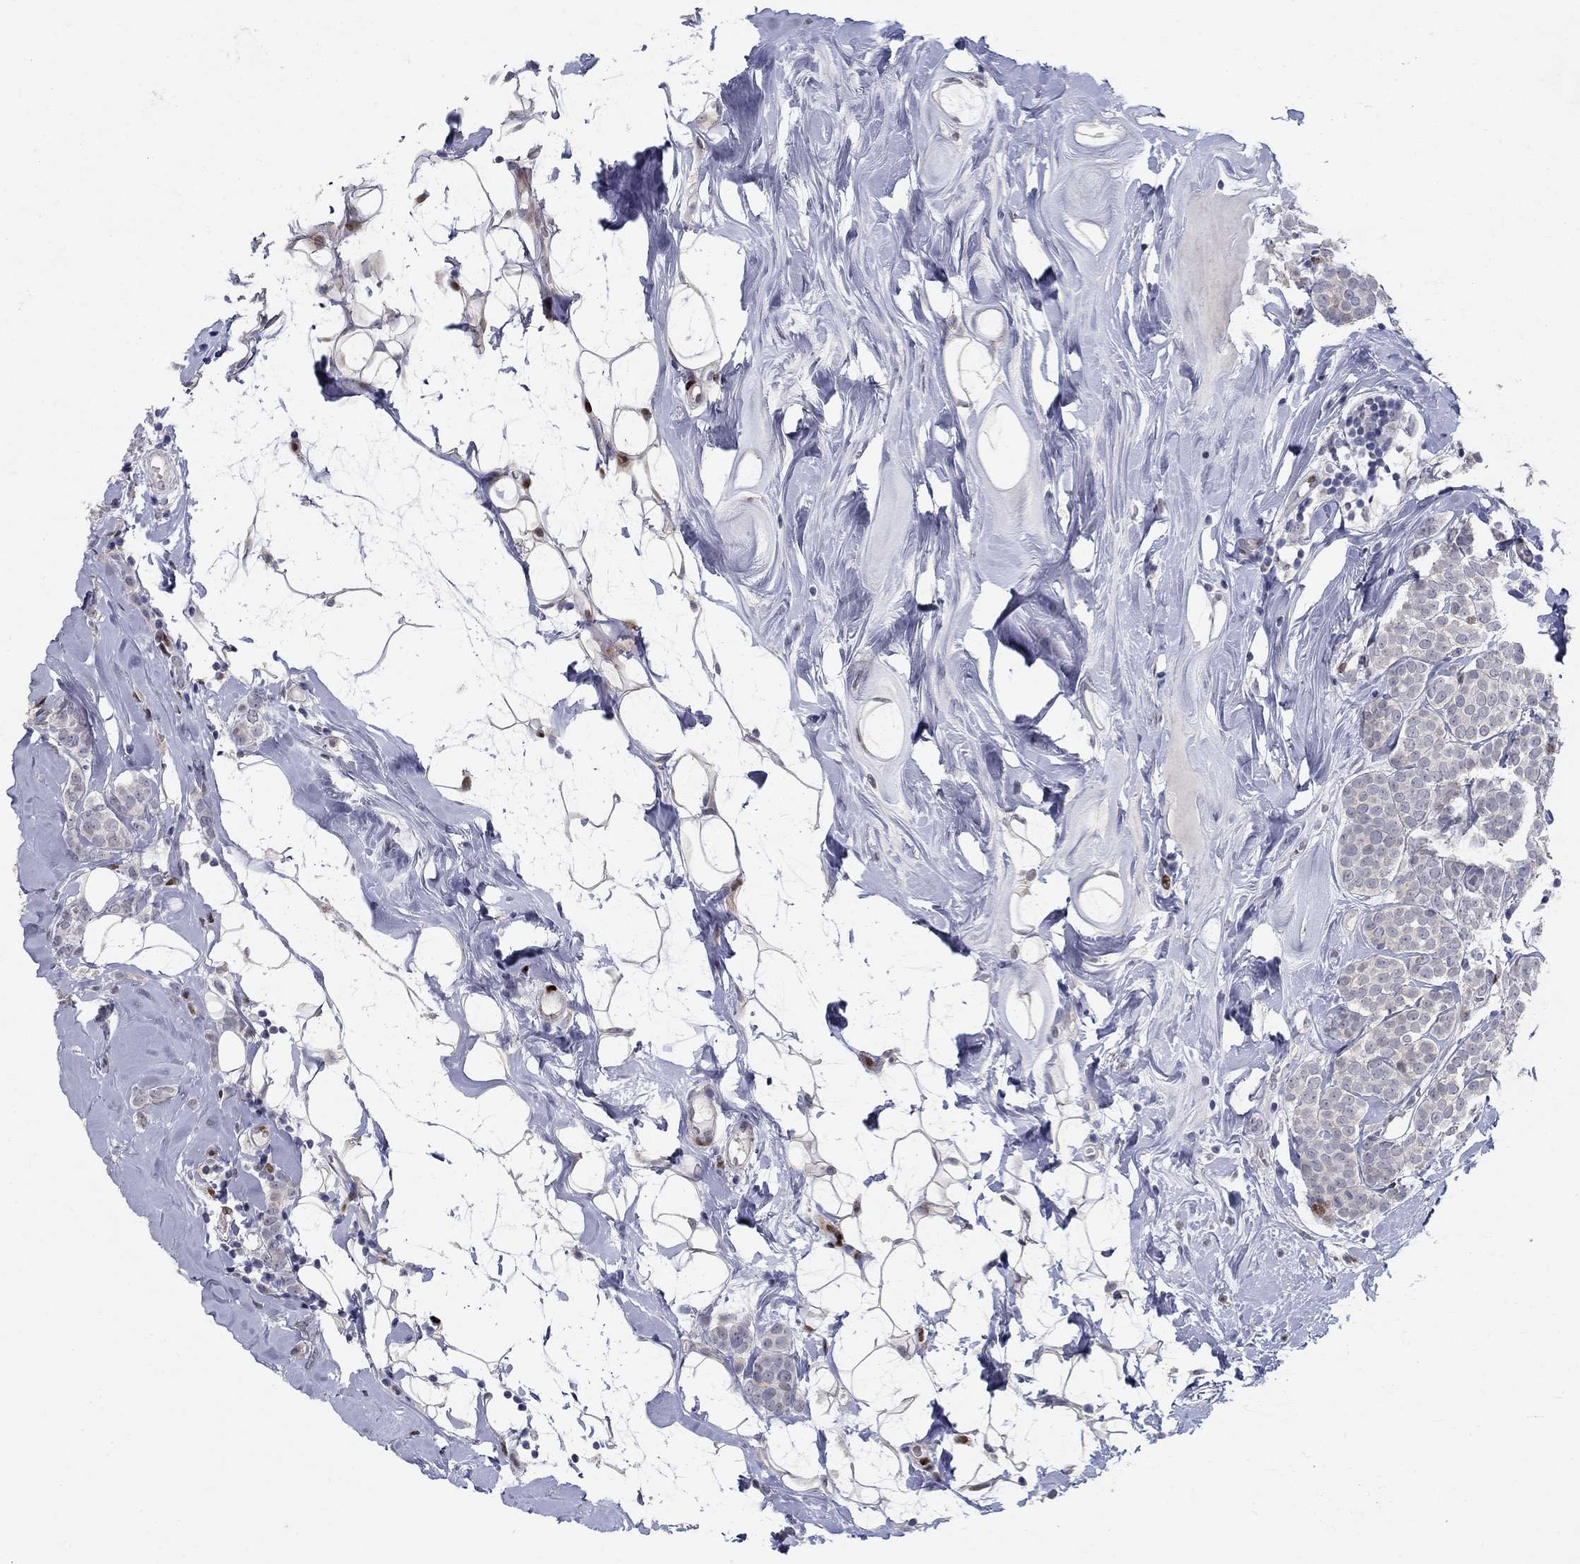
{"staining": {"intensity": "negative", "quantity": "none", "location": "none"}, "tissue": "breast cancer", "cell_type": "Tumor cells", "image_type": "cancer", "snomed": [{"axis": "morphology", "description": "Lobular carcinoma"}, {"axis": "topography", "description": "Breast"}], "caption": "Tumor cells are negative for protein expression in human breast cancer. (DAB (3,3'-diaminobenzidine) immunohistochemistry with hematoxylin counter stain).", "gene": "RAPGEF5", "patient": {"sex": "female", "age": 49}}